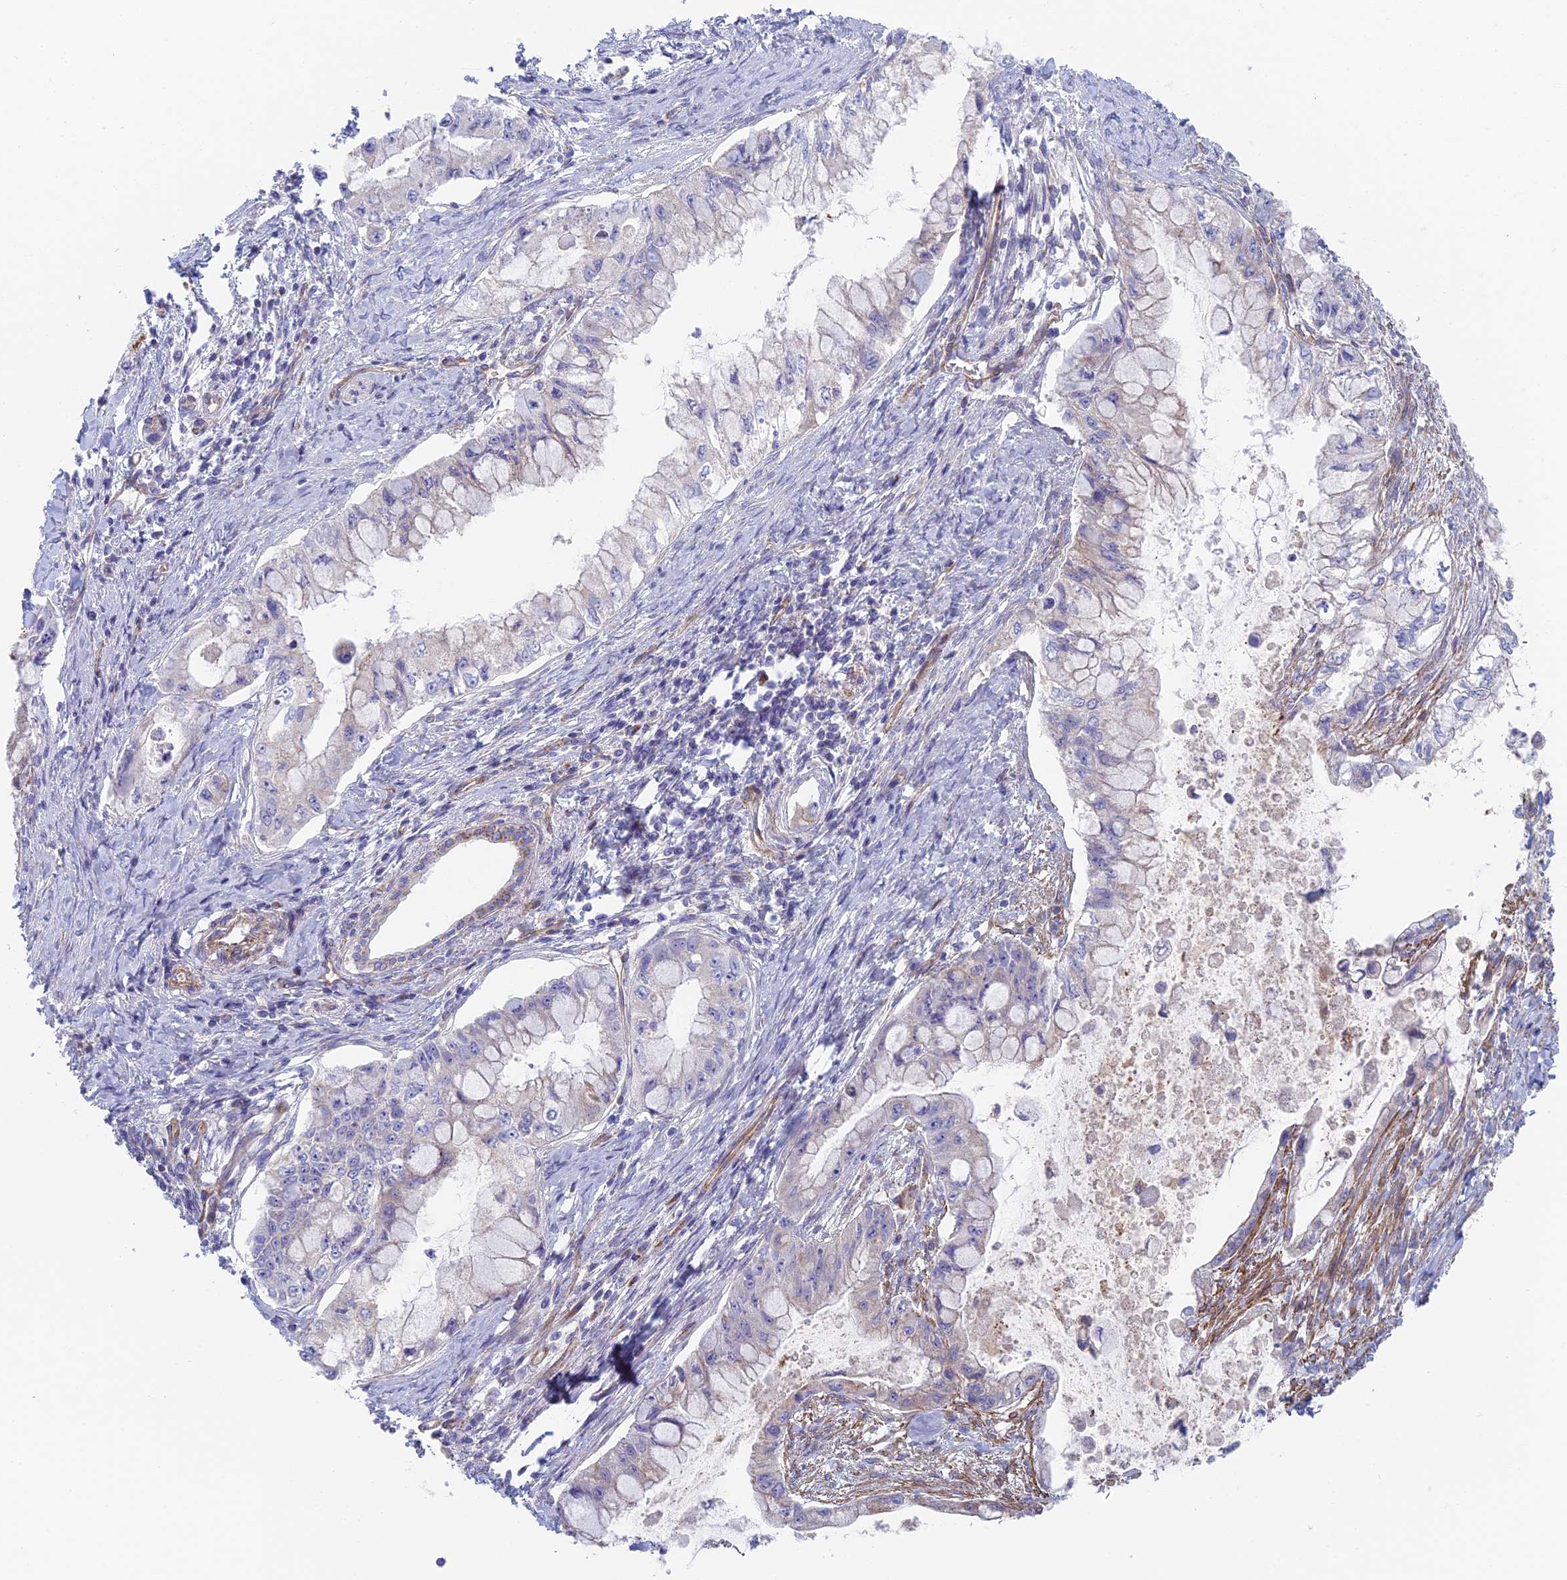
{"staining": {"intensity": "negative", "quantity": "none", "location": "none"}, "tissue": "pancreatic cancer", "cell_type": "Tumor cells", "image_type": "cancer", "snomed": [{"axis": "morphology", "description": "Adenocarcinoma, NOS"}, {"axis": "topography", "description": "Pancreas"}], "caption": "Human pancreatic cancer stained for a protein using immunohistochemistry (IHC) displays no staining in tumor cells.", "gene": "DDA1", "patient": {"sex": "male", "age": 48}}